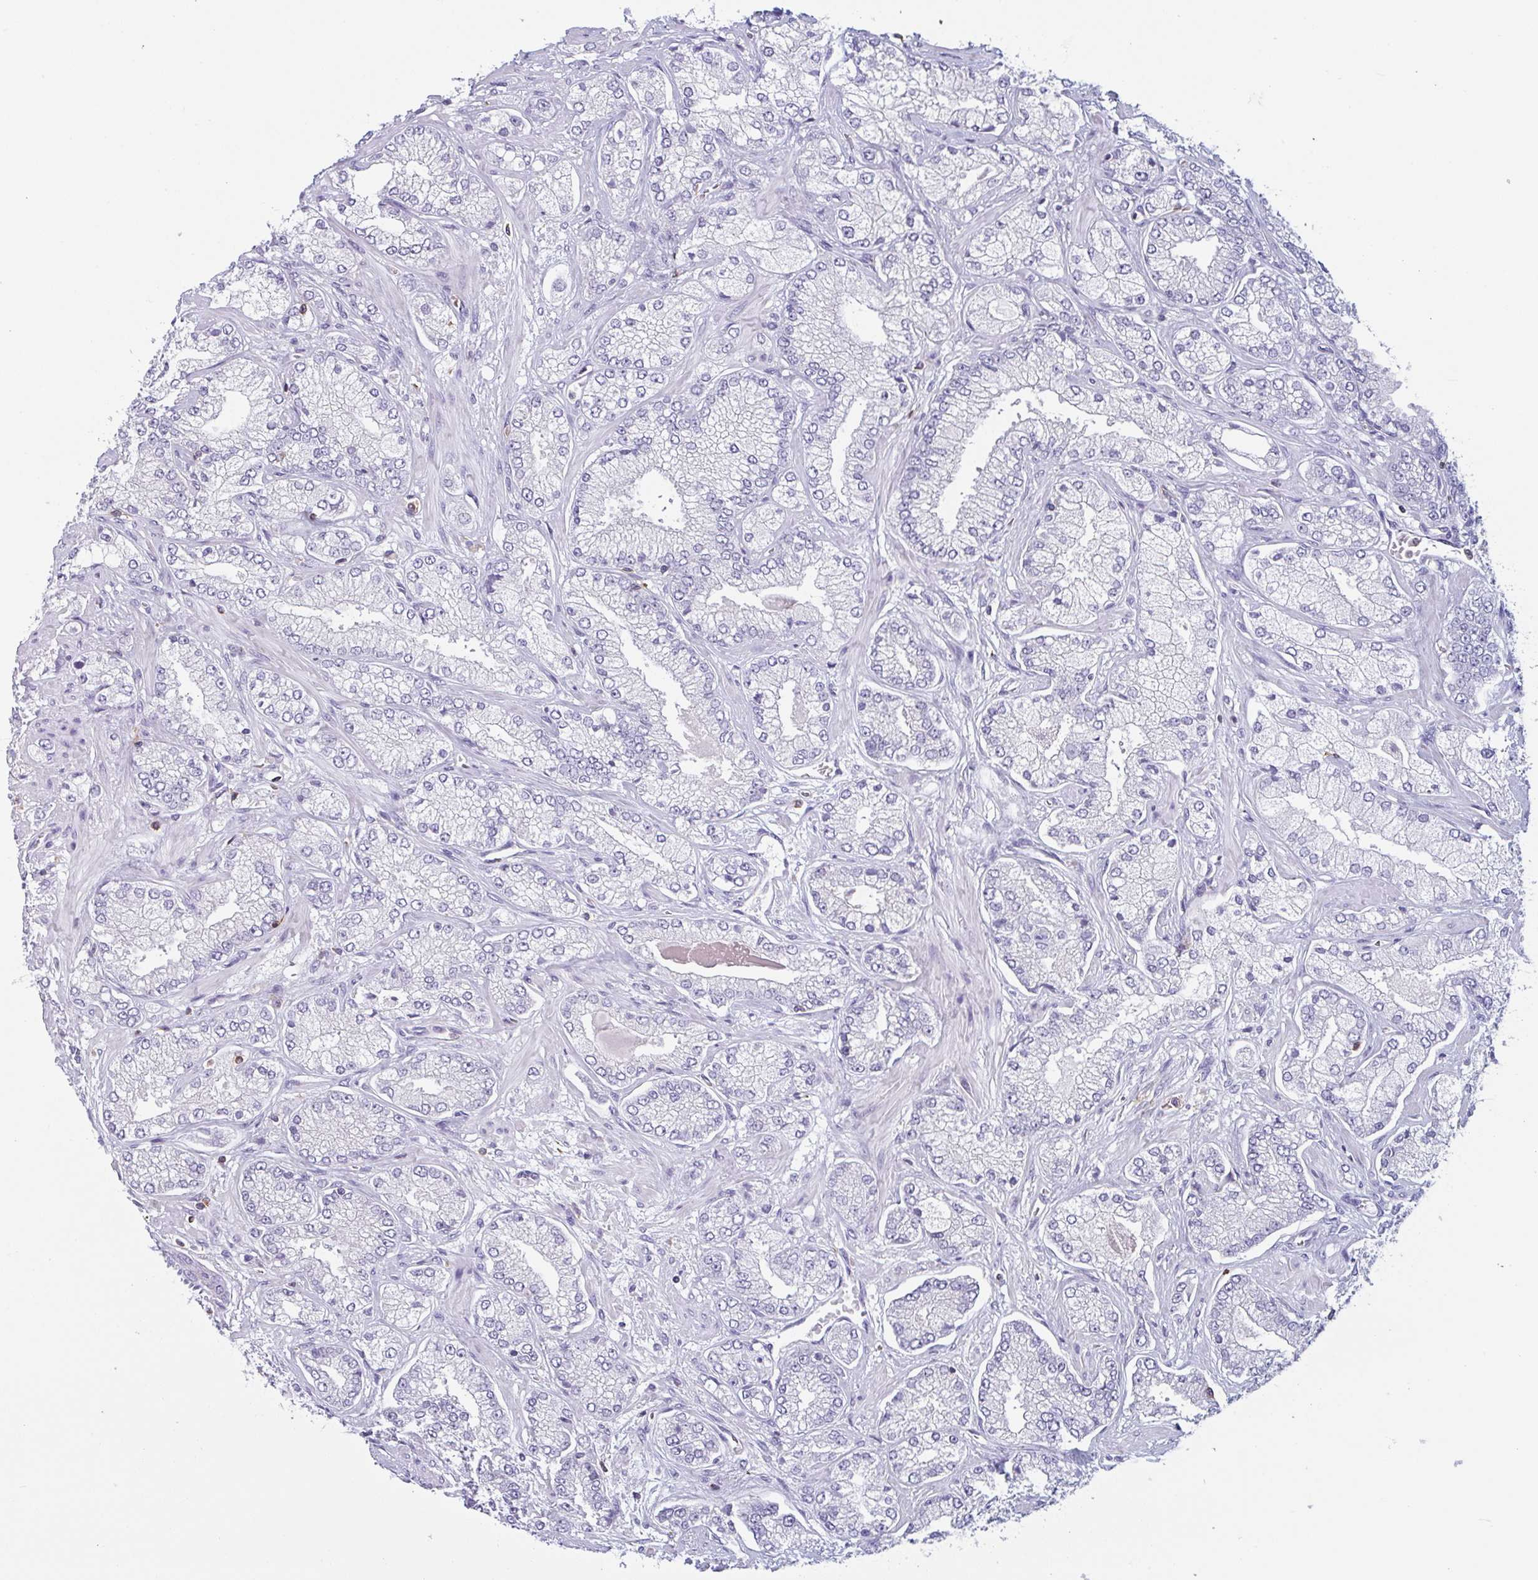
{"staining": {"intensity": "negative", "quantity": "none", "location": "none"}, "tissue": "prostate cancer", "cell_type": "Tumor cells", "image_type": "cancer", "snomed": [{"axis": "morphology", "description": "Normal tissue, NOS"}, {"axis": "morphology", "description": "Adenocarcinoma, High grade"}, {"axis": "topography", "description": "Prostate"}, {"axis": "topography", "description": "Peripheral nerve tissue"}], "caption": "Immunohistochemistry (IHC) photomicrograph of neoplastic tissue: human prostate cancer (high-grade adenocarcinoma) stained with DAB (3,3'-diaminobenzidine) shows no significant protein expression in tumor cells.", "gene": "CD80", "patient": {"sex": "male", "age": 68}}